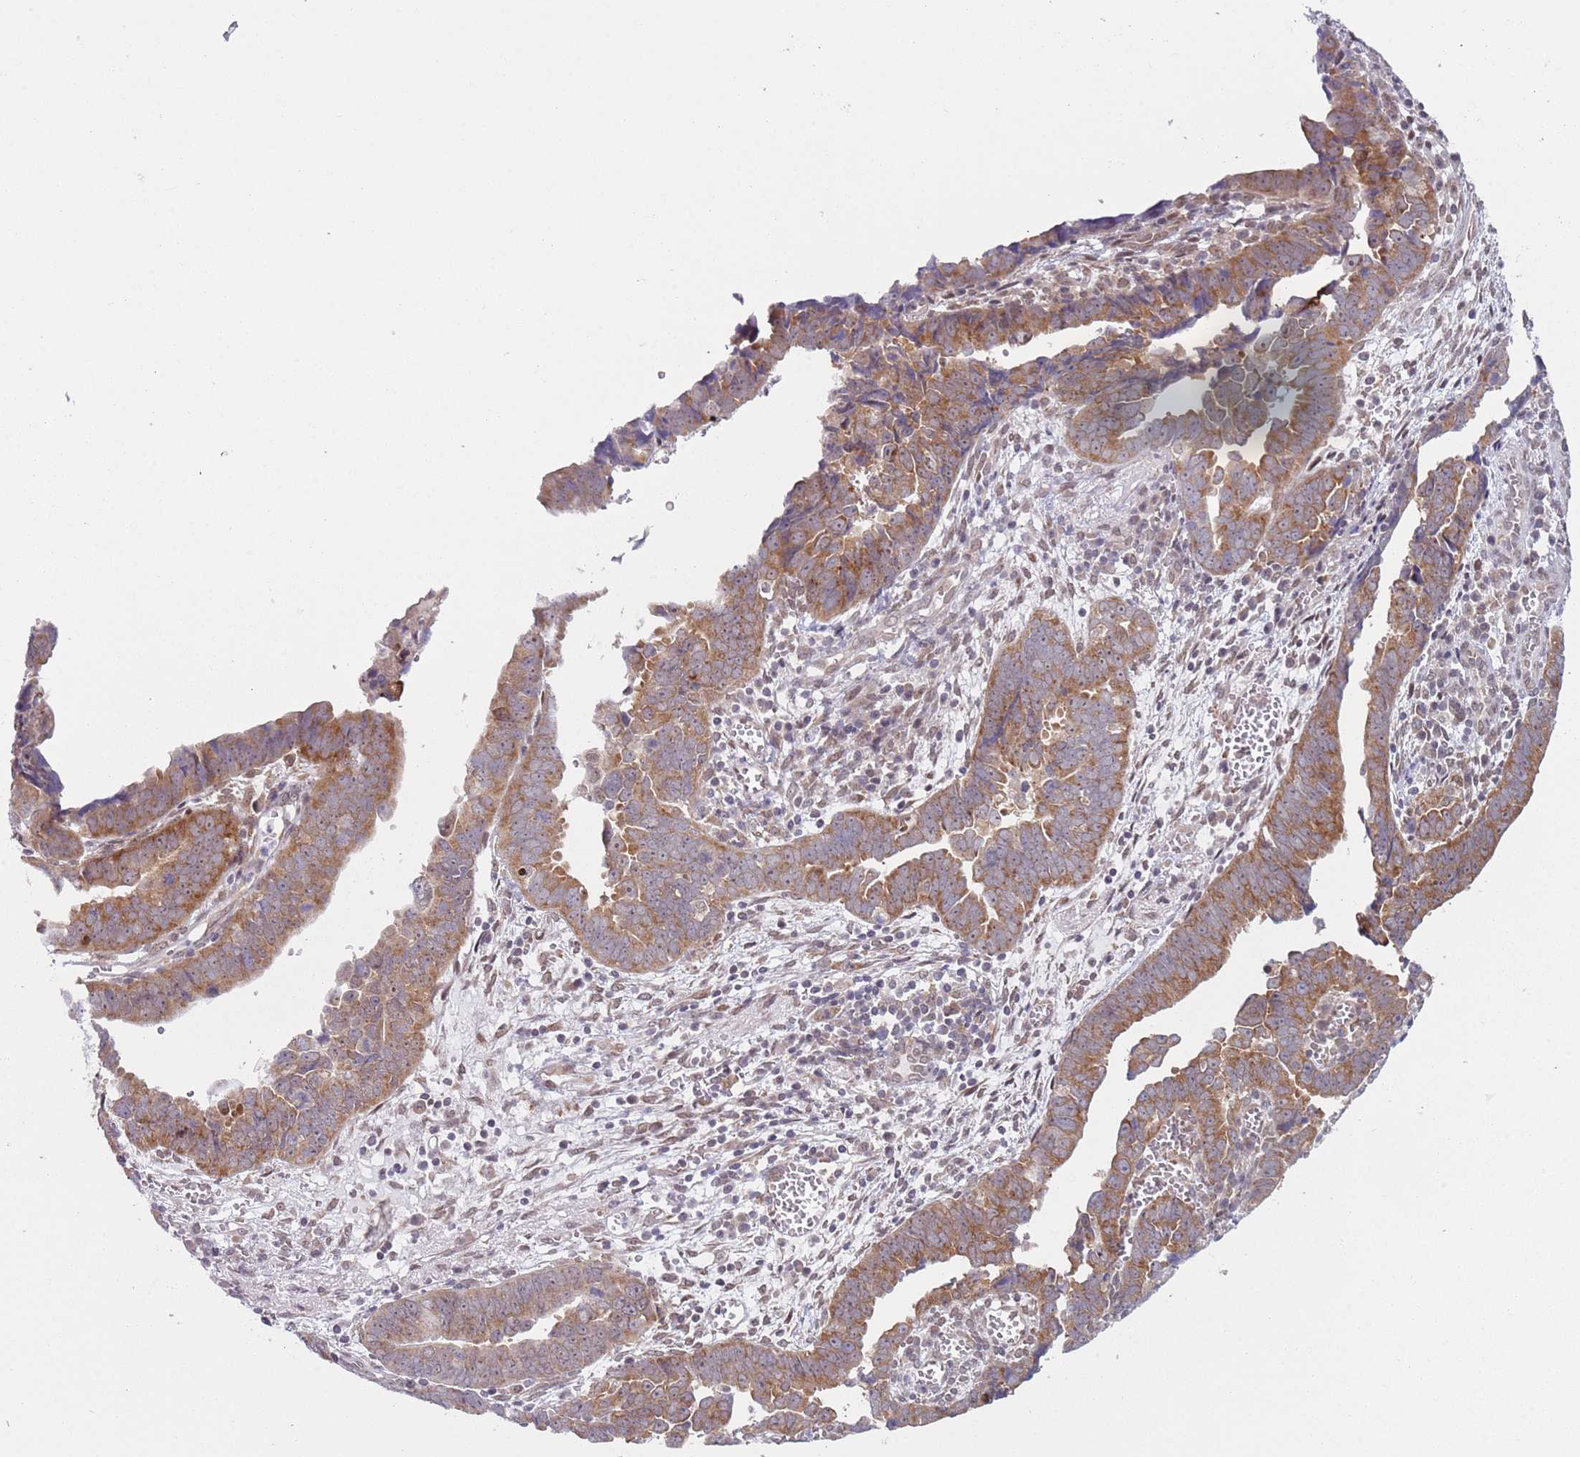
{"staining": {"intensity": "moderate", "quantity": ">75%", "location": "cytoplasmic/membranous"}, "tissue": "endometrial cancer", "cell_type": "Tumor cells", "image_type": "cancer", "snomed": [{"axis": "morphology", "description": "Adenocarcinoma, NOS"}, {"axis": "topography", "description": "Endometrium"}], "caption": "Human adenocarcinoma (endometrial) stained with a brown dye reveals moderate cytoplasmic/membranous positive staining in about >75% of tumor cells.", "gene": "SLC25A32", "patient": {"sex": "female", "age": 75}}